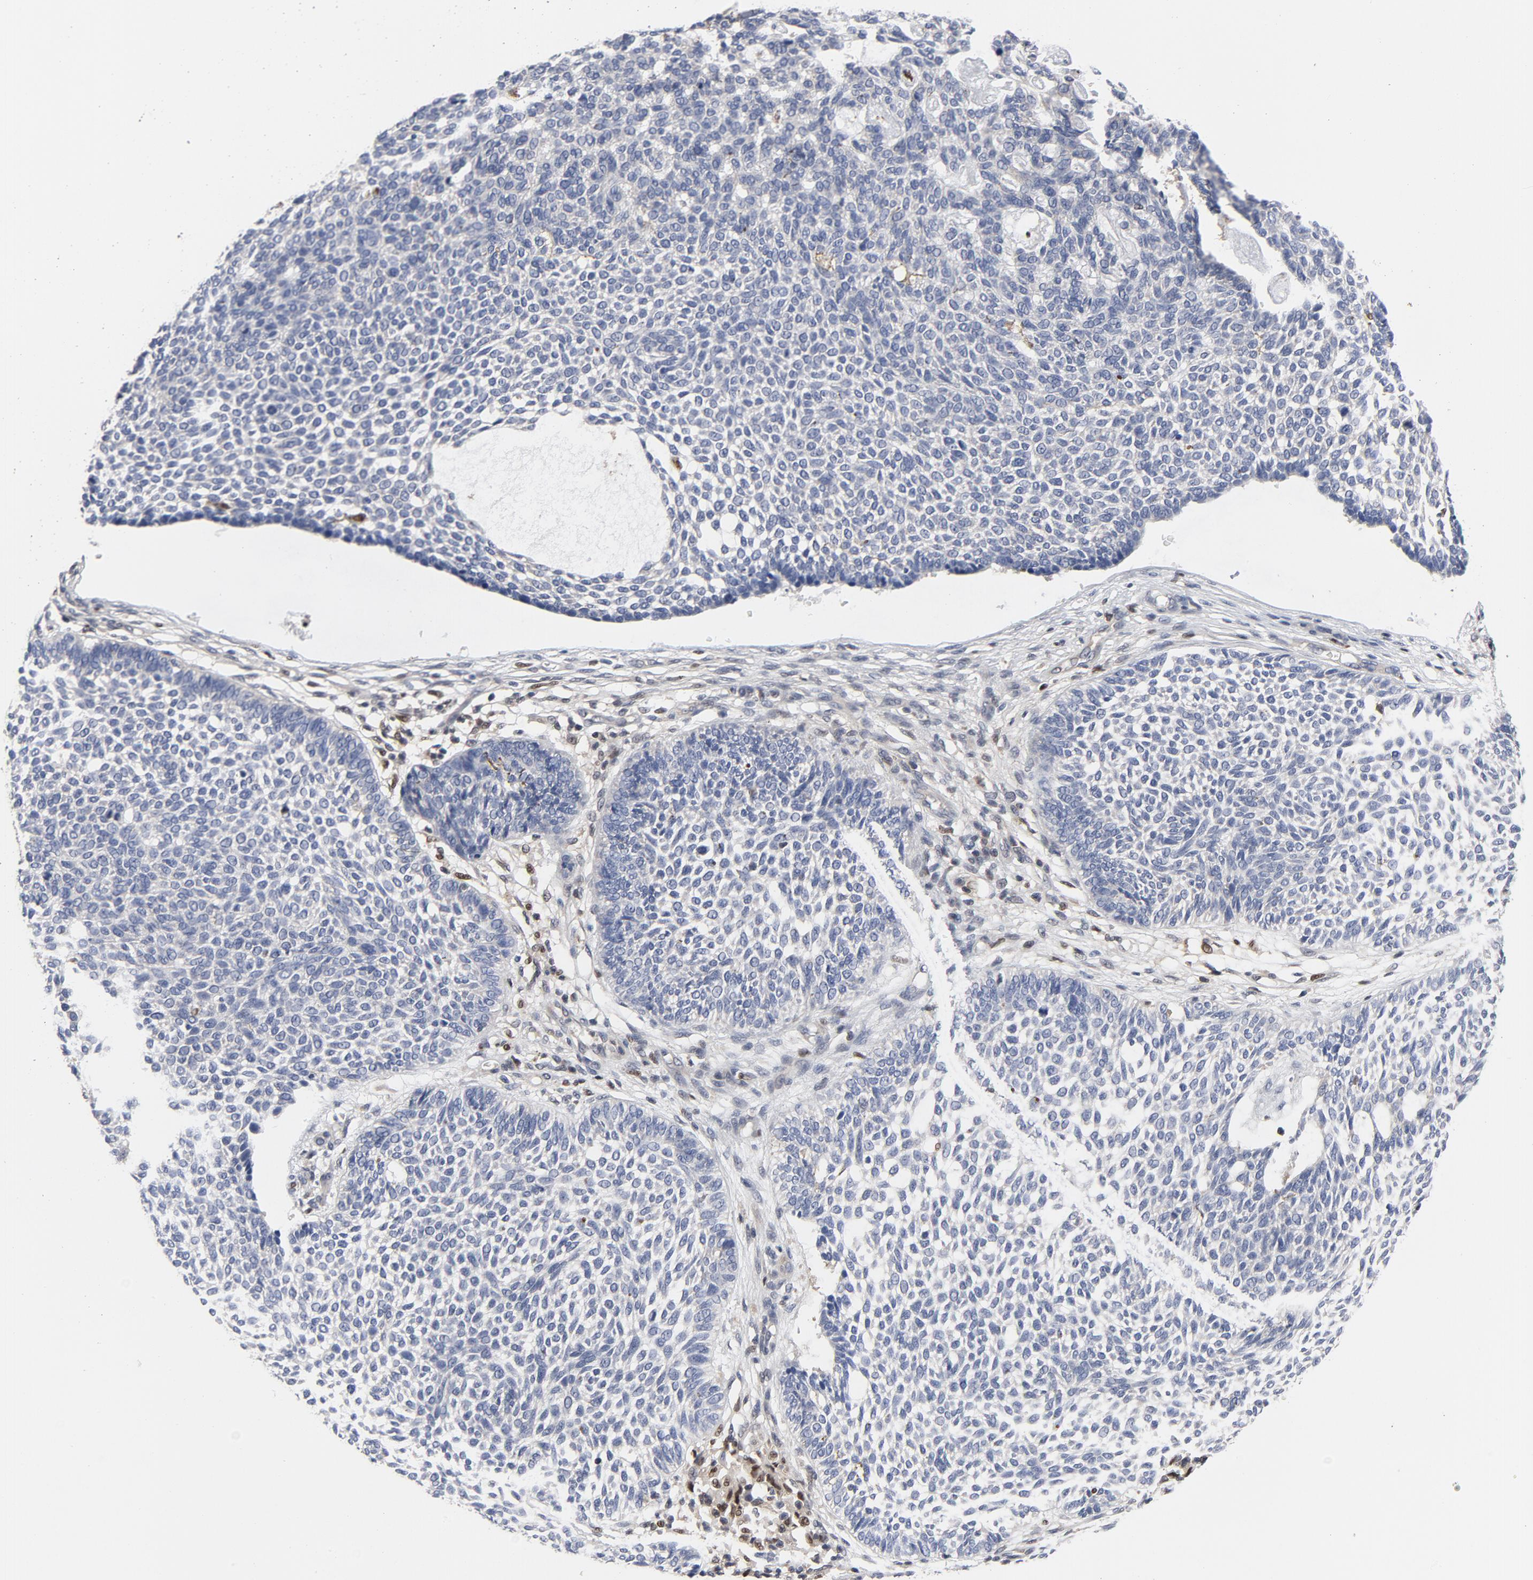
{"staining": {"intensity": "negative", "quantity": "none", "location": "none"}, "tissue": "skin cancer", "cell_type": "Tumor cells", "image_type": "cancer", "snomed": [{"axis": "morphology", "description": "Normal tissue, NOS"}, {"axis": "morphology", "description": "Basal cell carcinoma"}, {"axis": "topography", "description": "Skin"}], "caption": "This micrograph is of skin cancer stained with IHC to label a protein in brown with the nuclei are counter-stained blue. There is no positivity in tumor cells.", "gene": "NFKB1", "patient": {"sex": "male", "age": 87}}